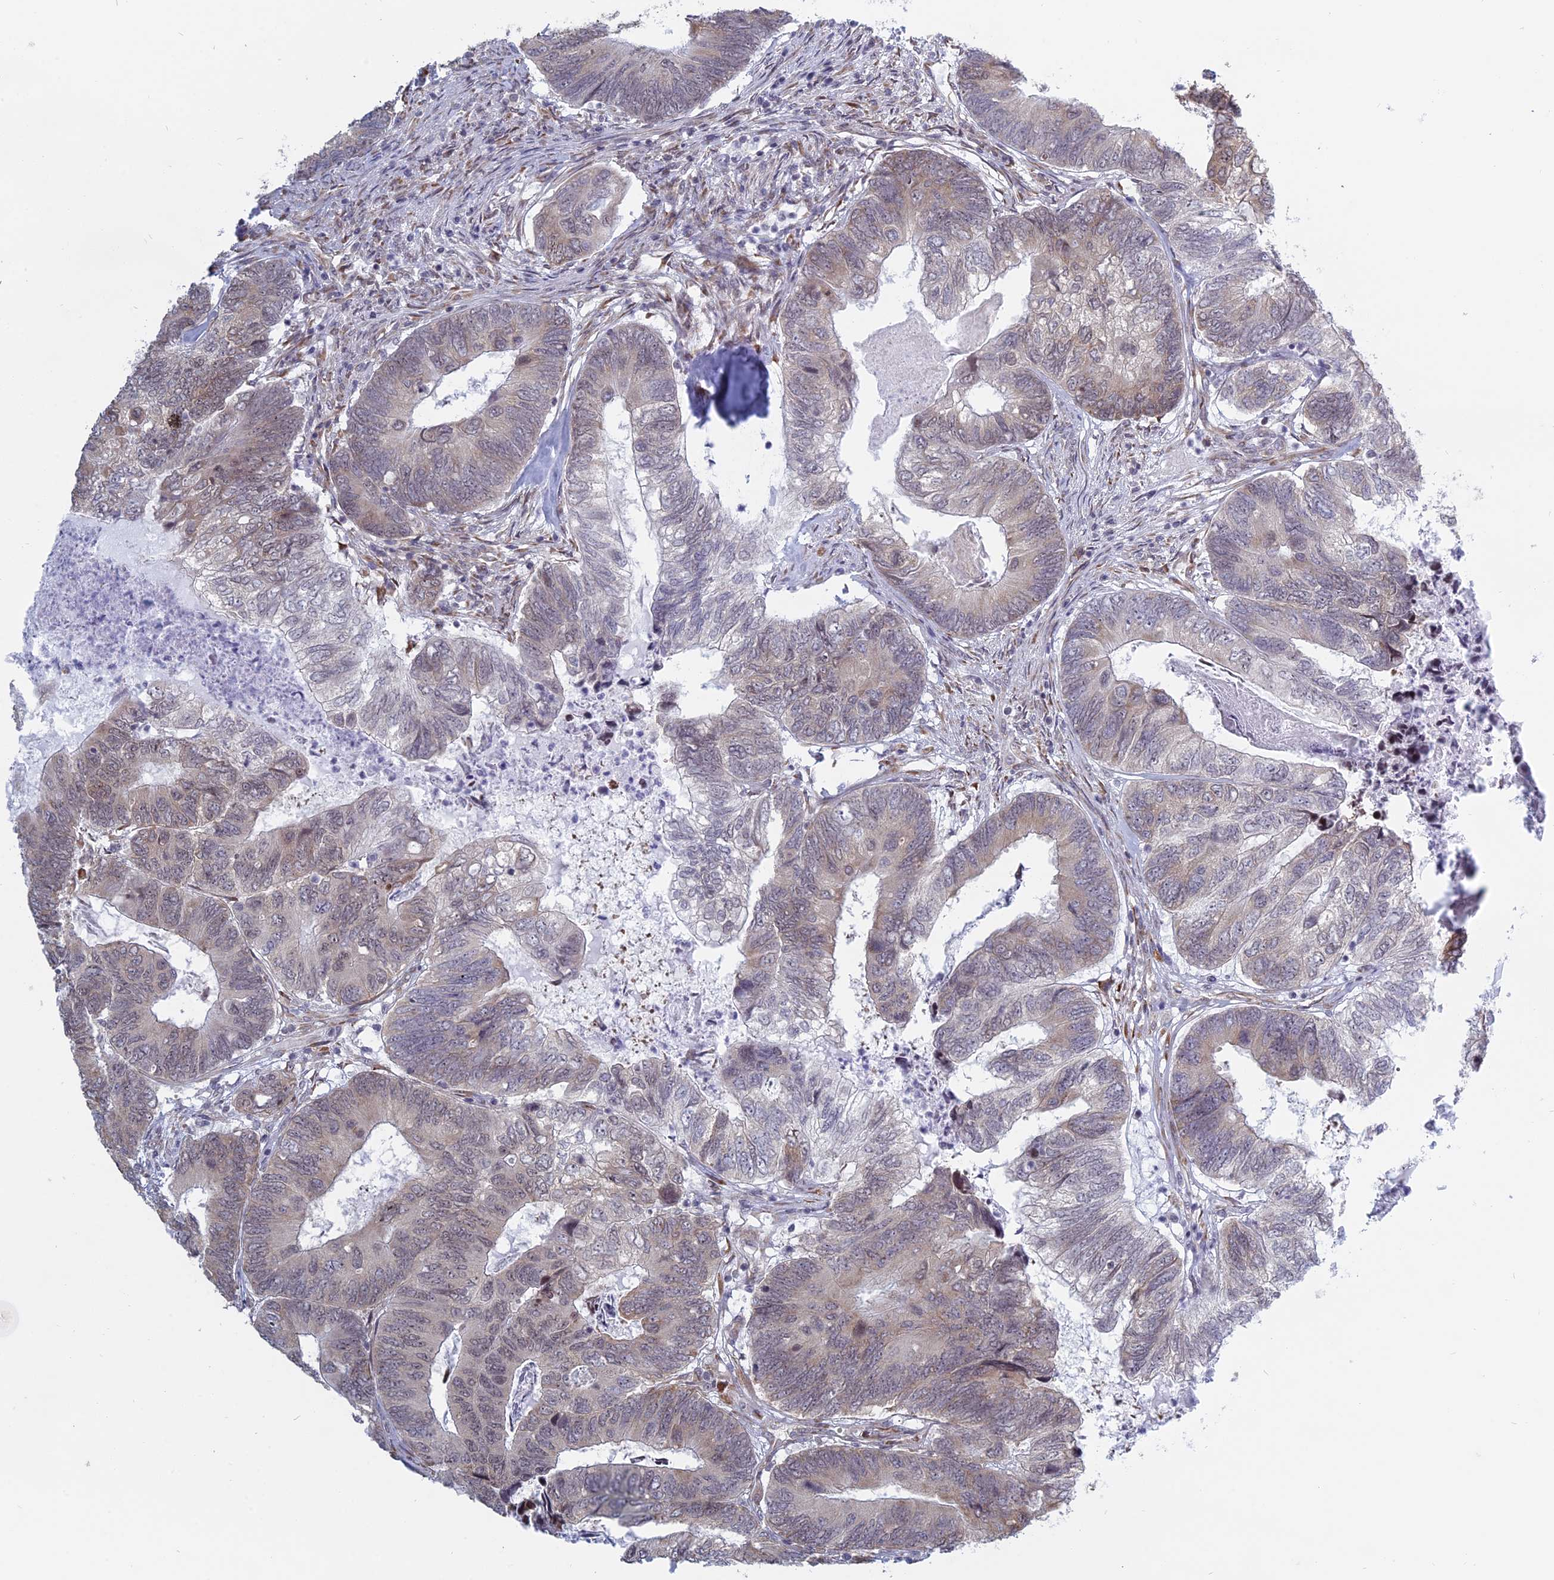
{"staining": {"intensity": "weak", "quantity": "25%-75%", "location": "cytoplasmic/membranous"}, "tissue": "colorectal cancer", "cell_type": "Tumor cells", "image_type": "cancer", "snomed": [{"axis": "morphology", "description": "Adenocarcinoma, NOS"}, {"axis": "topography", "description": "Colon"}], "caption": "IHC staining of colorectal cancer (adenocarcinoma), which reveals low levels of weak cytoplasmic/membranous positivity in approximately 25%-75% of tumor cells indicating weak cytoplasmic/membranous protein positivity. The staining was performed using DAB (3,3'-diaminobenzidine) (brown) for protein detection and nuclei were counterstained in hematoxylin (blue).", "gene": "RPS19BP1", "patient": {"sex": "female", "age": 67}}